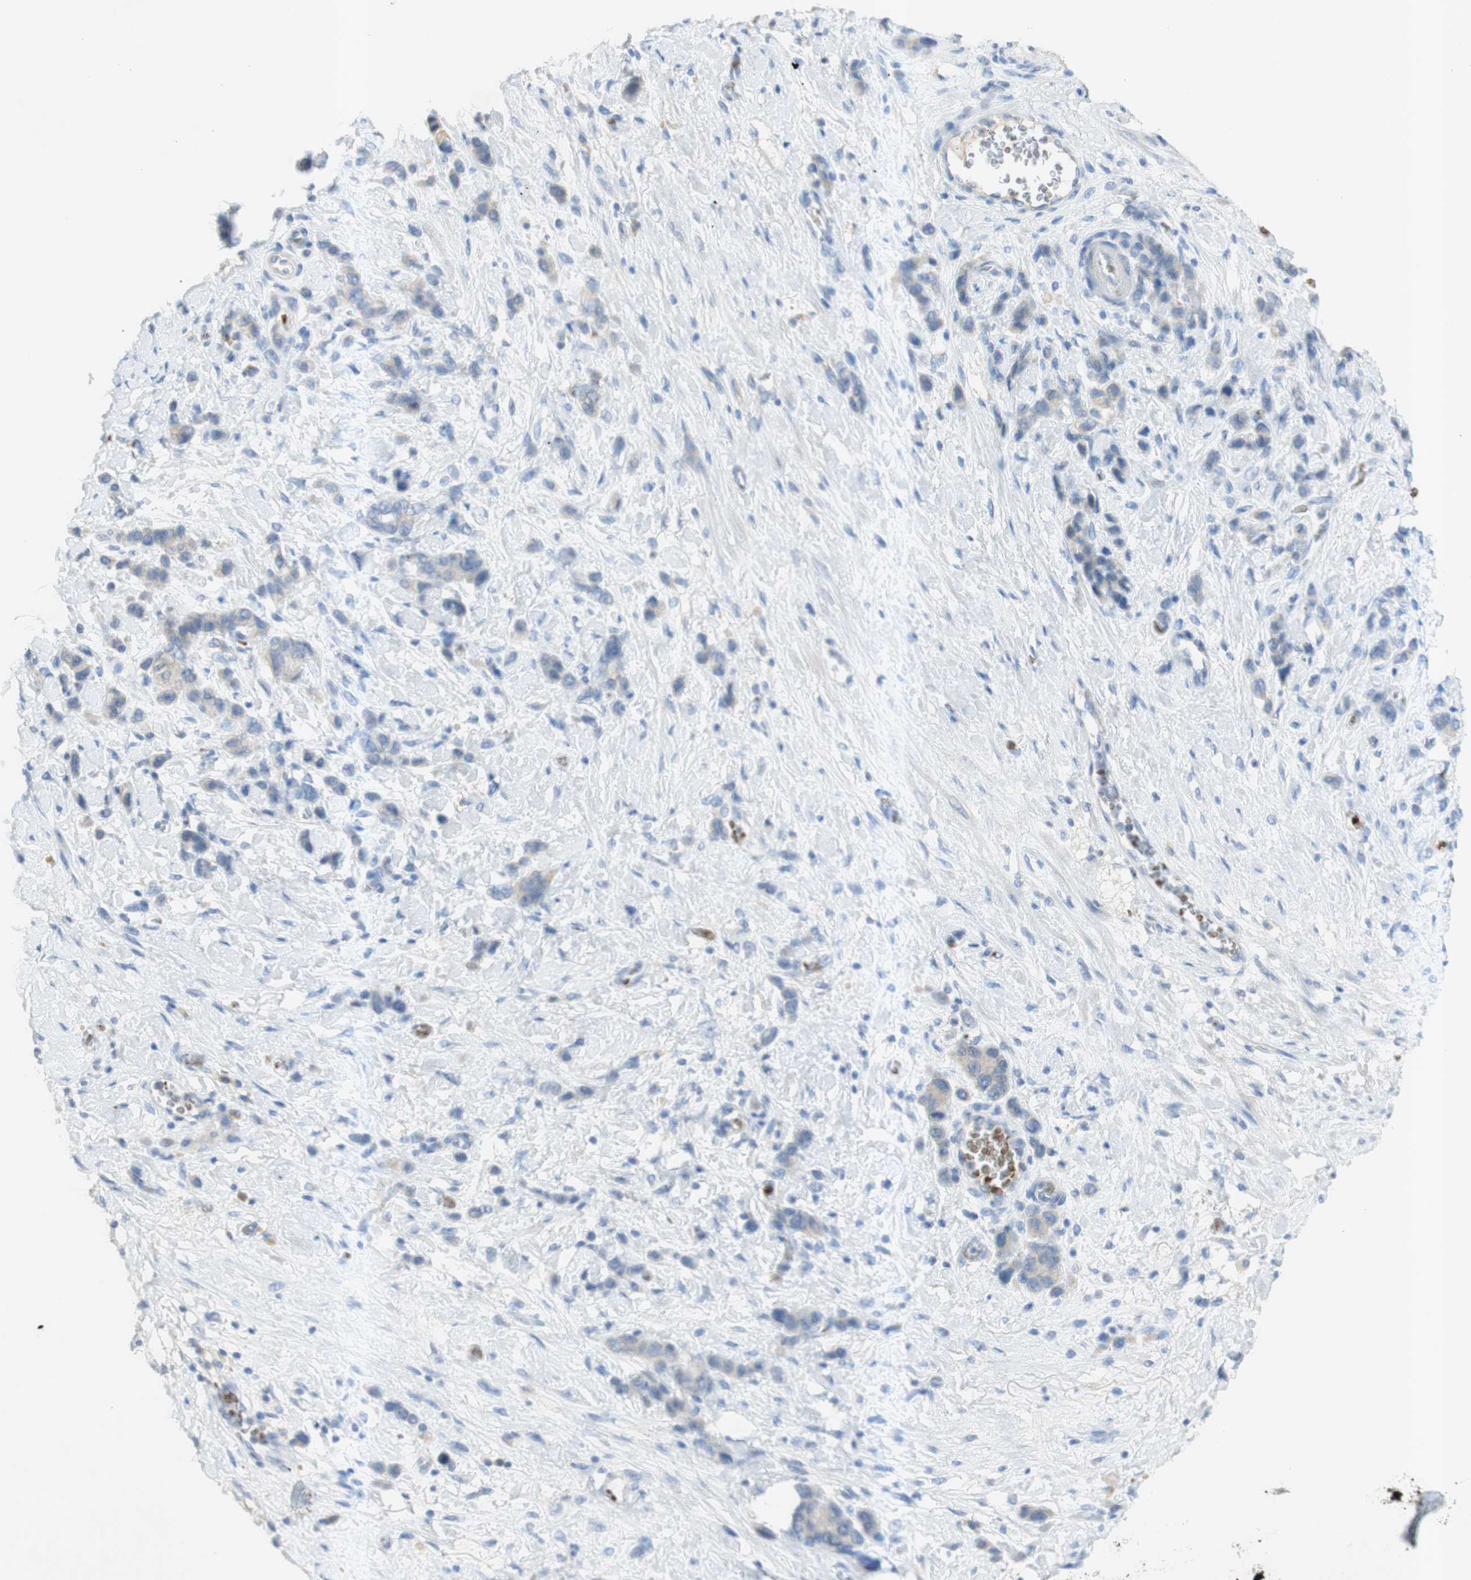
{"staining": {"intensity": "negative", "quantity": "none", "location": "none"}, "tissue": "stomach cancer", "cell_type": "Tumor cells", "image_type": "cancer", "snomed": [{"axis": "morphology", "description": "Adenocarcinoma, NOS"}, {"axis": "morphology", "description": "Adenocarcinoma, High grade"}, {"axis": "topography", "description": "Stomach, upper"}, {"axis": "topography", "description": "Stomach, lower"}], "caption": "Tumor cells are negative for brown protein staining in stomach cancer (adenocarcinoma). (DAB immunohistochemistry (IHC) with hematoxylin counter stain).", "gene": "EPO", "patient": {"sex": "female", "age": 65}}